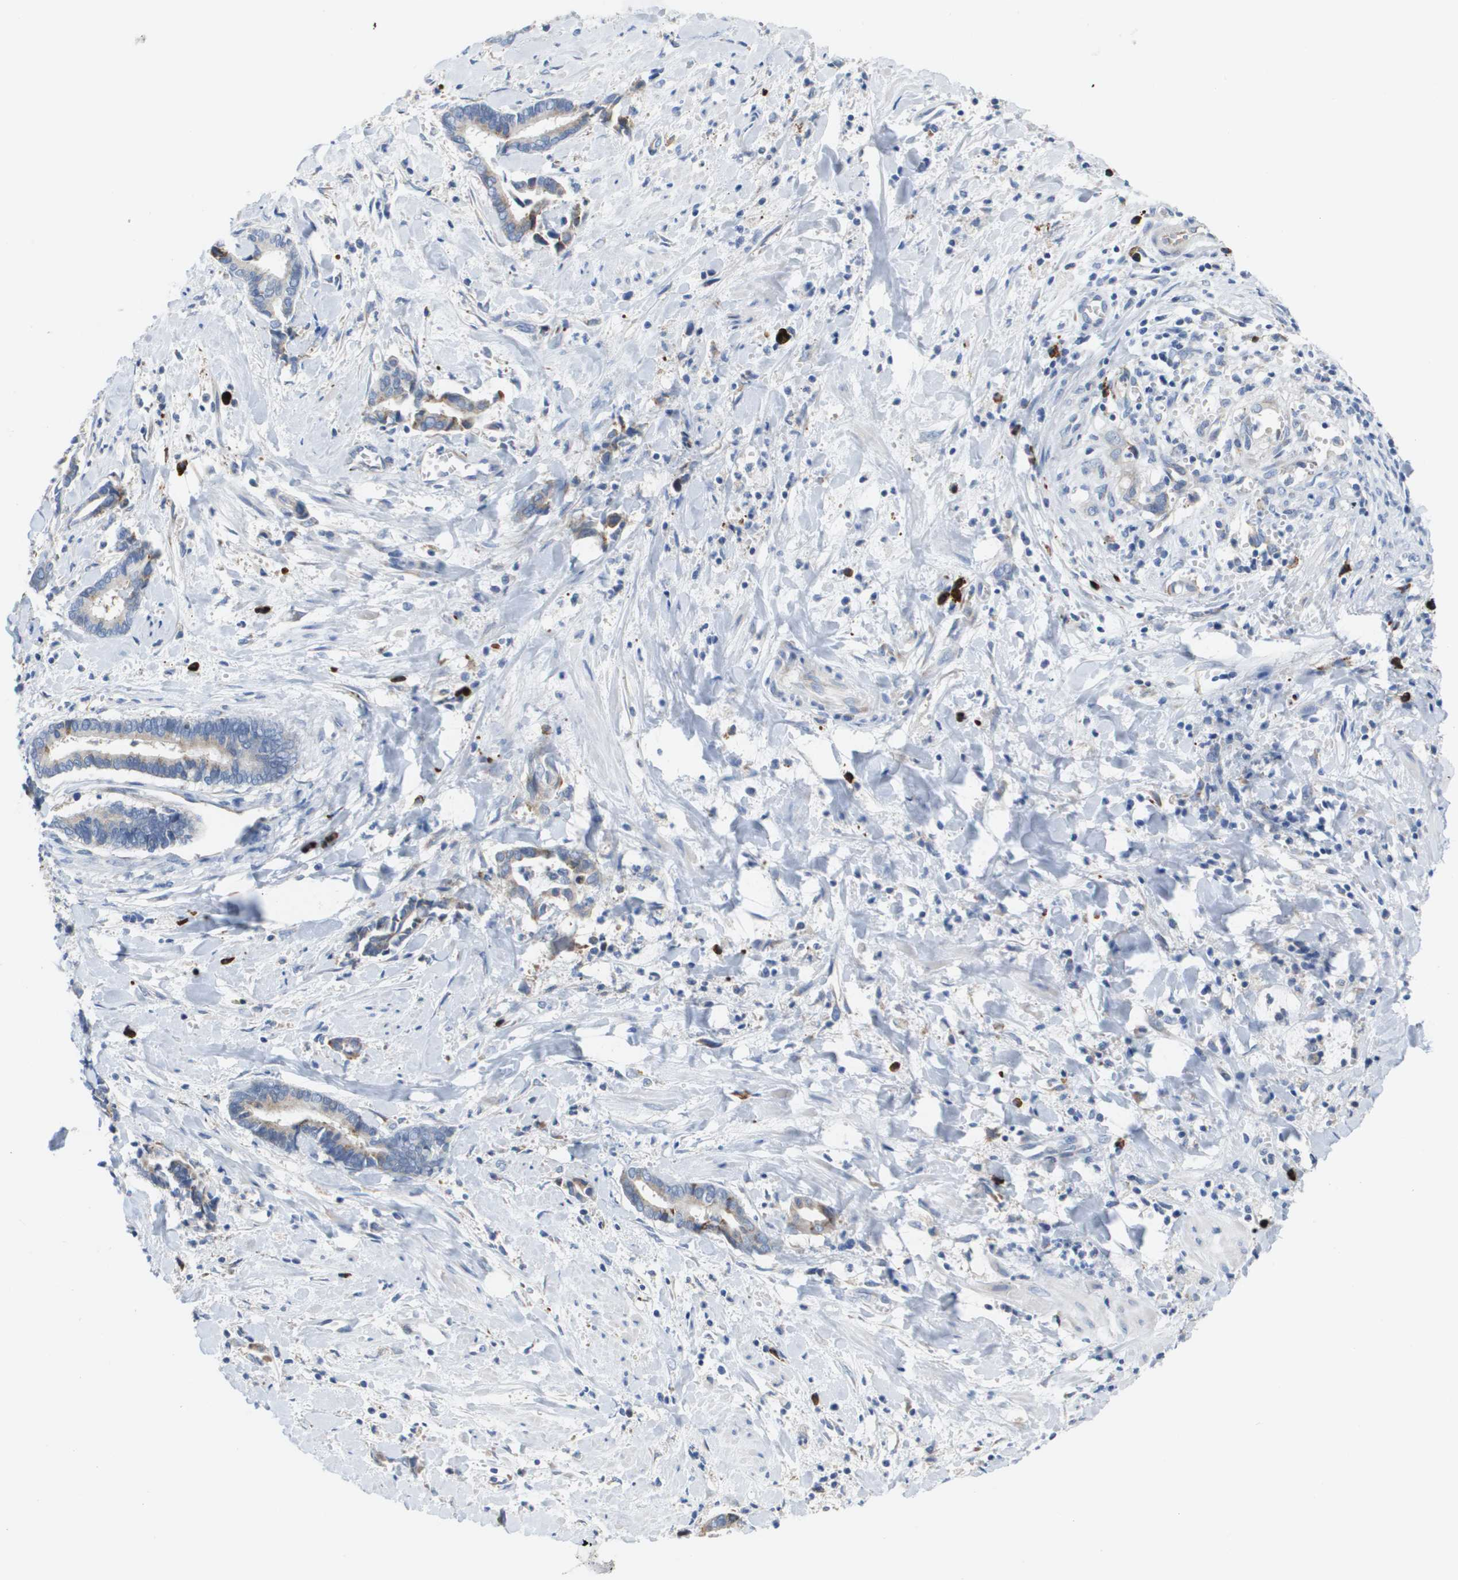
{"staining": {"intensity": "moderate", "quantity": "<25%", "location": "cytoplasmic/membranous"}, "tissue": "cervical cancer", "cell_type": "Tumor cells", "image_type": "cancer", "snomed": [{"axis": "morphology", "description": "Adenocarcinoma, NOS"}, {"axis": "topography", "description": "Cervix"}], "caption": "Adenocarcinoma (cervical) was stained to show a protein in brown. There is low levels of moderate cytoplasmic/membranous expression in approximately <25% of tumor cells. (DAB IHC, brown staining for protein, blue staining for nuclei).", "gene": "CD3G", "patient": {"sex": "female", "age": 44}}